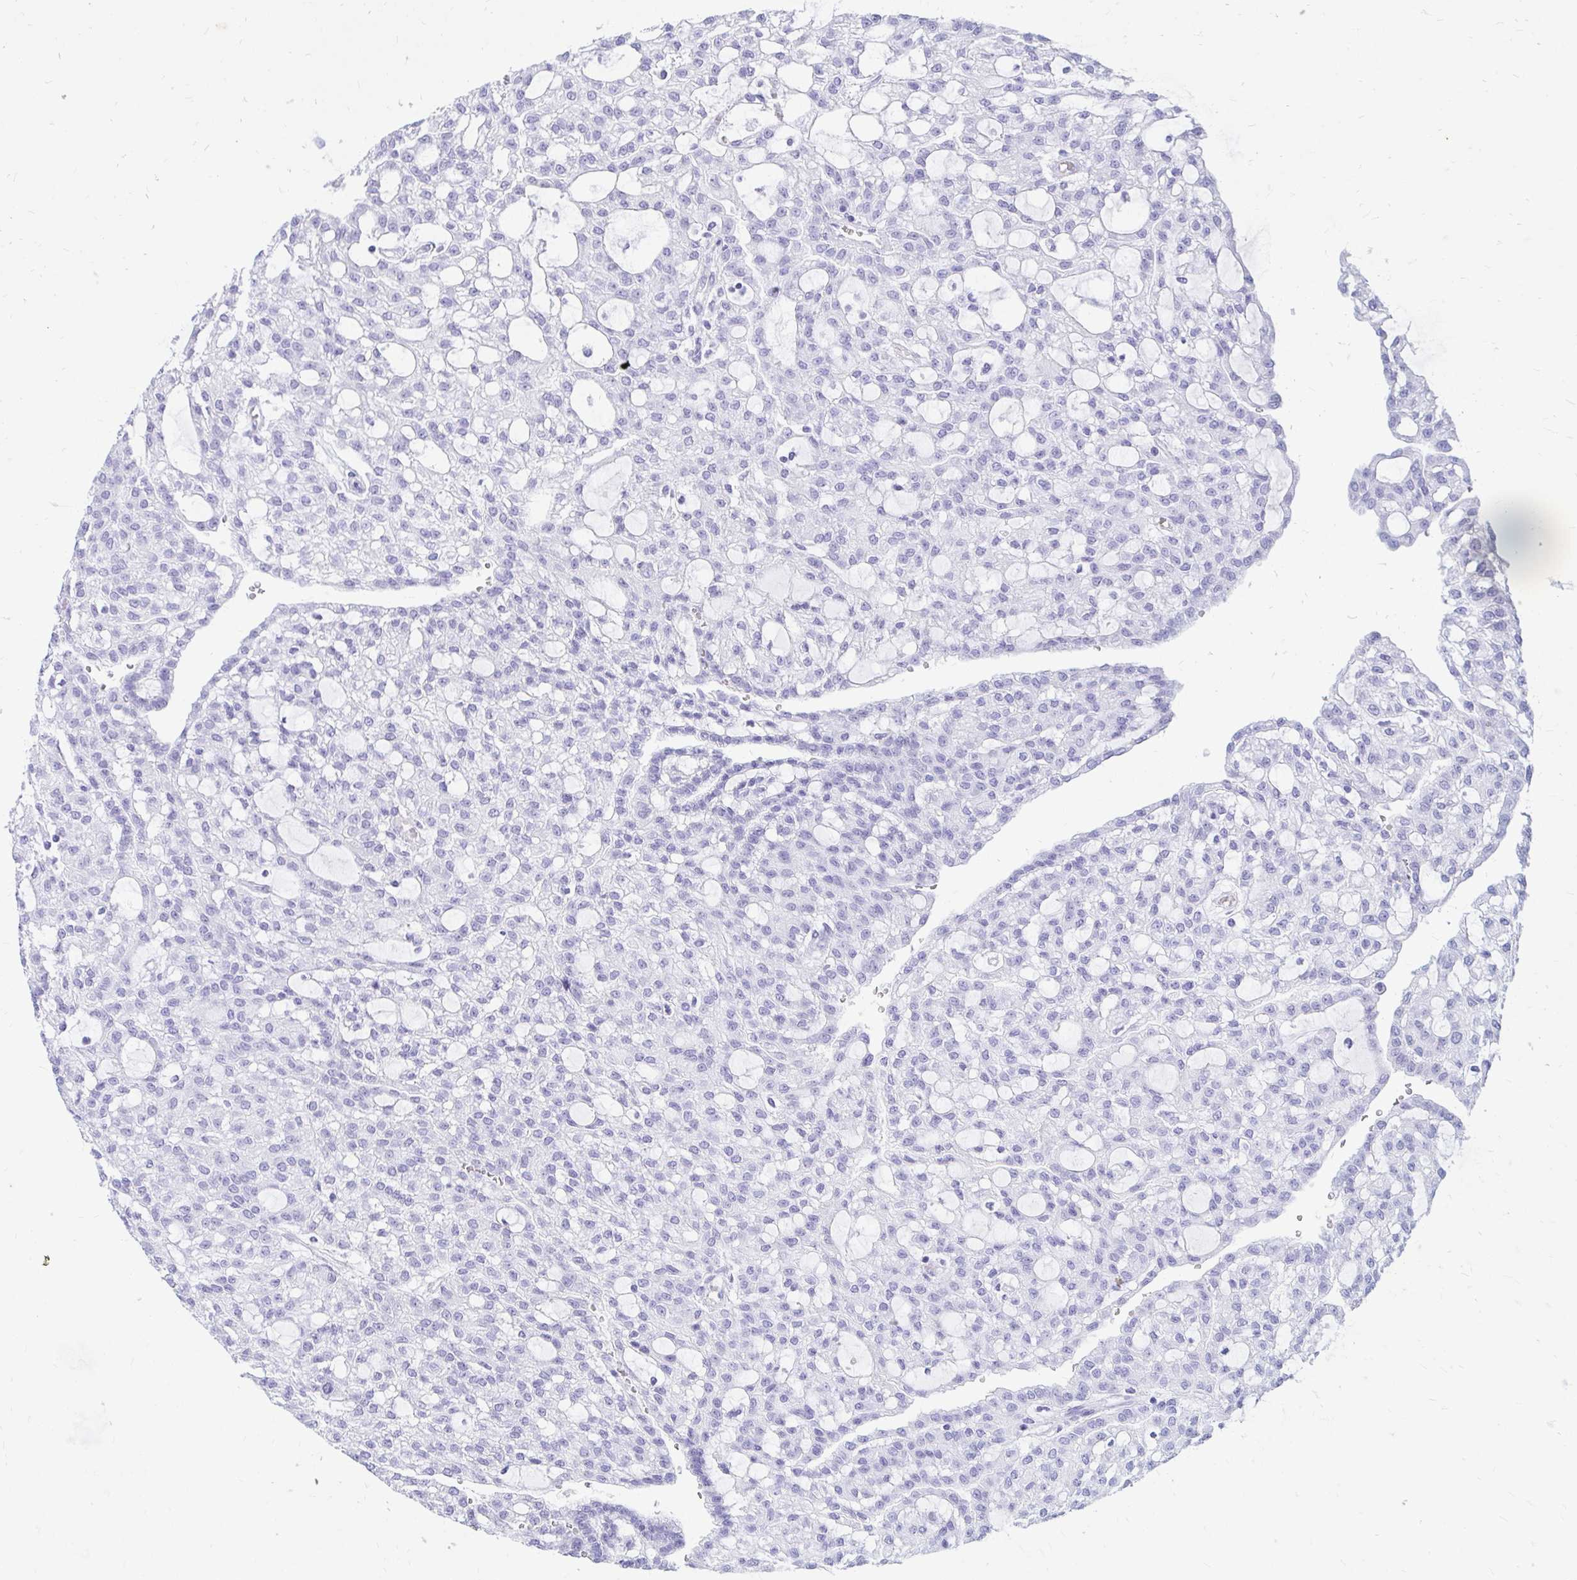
{"staining": {"intensity": "negative", "quantity": "none", "location": "none"}, "tissue": "renal cancer", "cell_type": "Tumor cells", "image_type": "cancer", "snomed": [{"axis": "morphology", "description": "Adenocarcinoma, NOS"}, {"axis": "topography", "description": "Kidney"}], "caption": "This is an IHC micrograph of renal cancer. There is no staining in tumor cells.", "gene": "NANOGNB", "patient": {"sex": "male", "age": 63}}